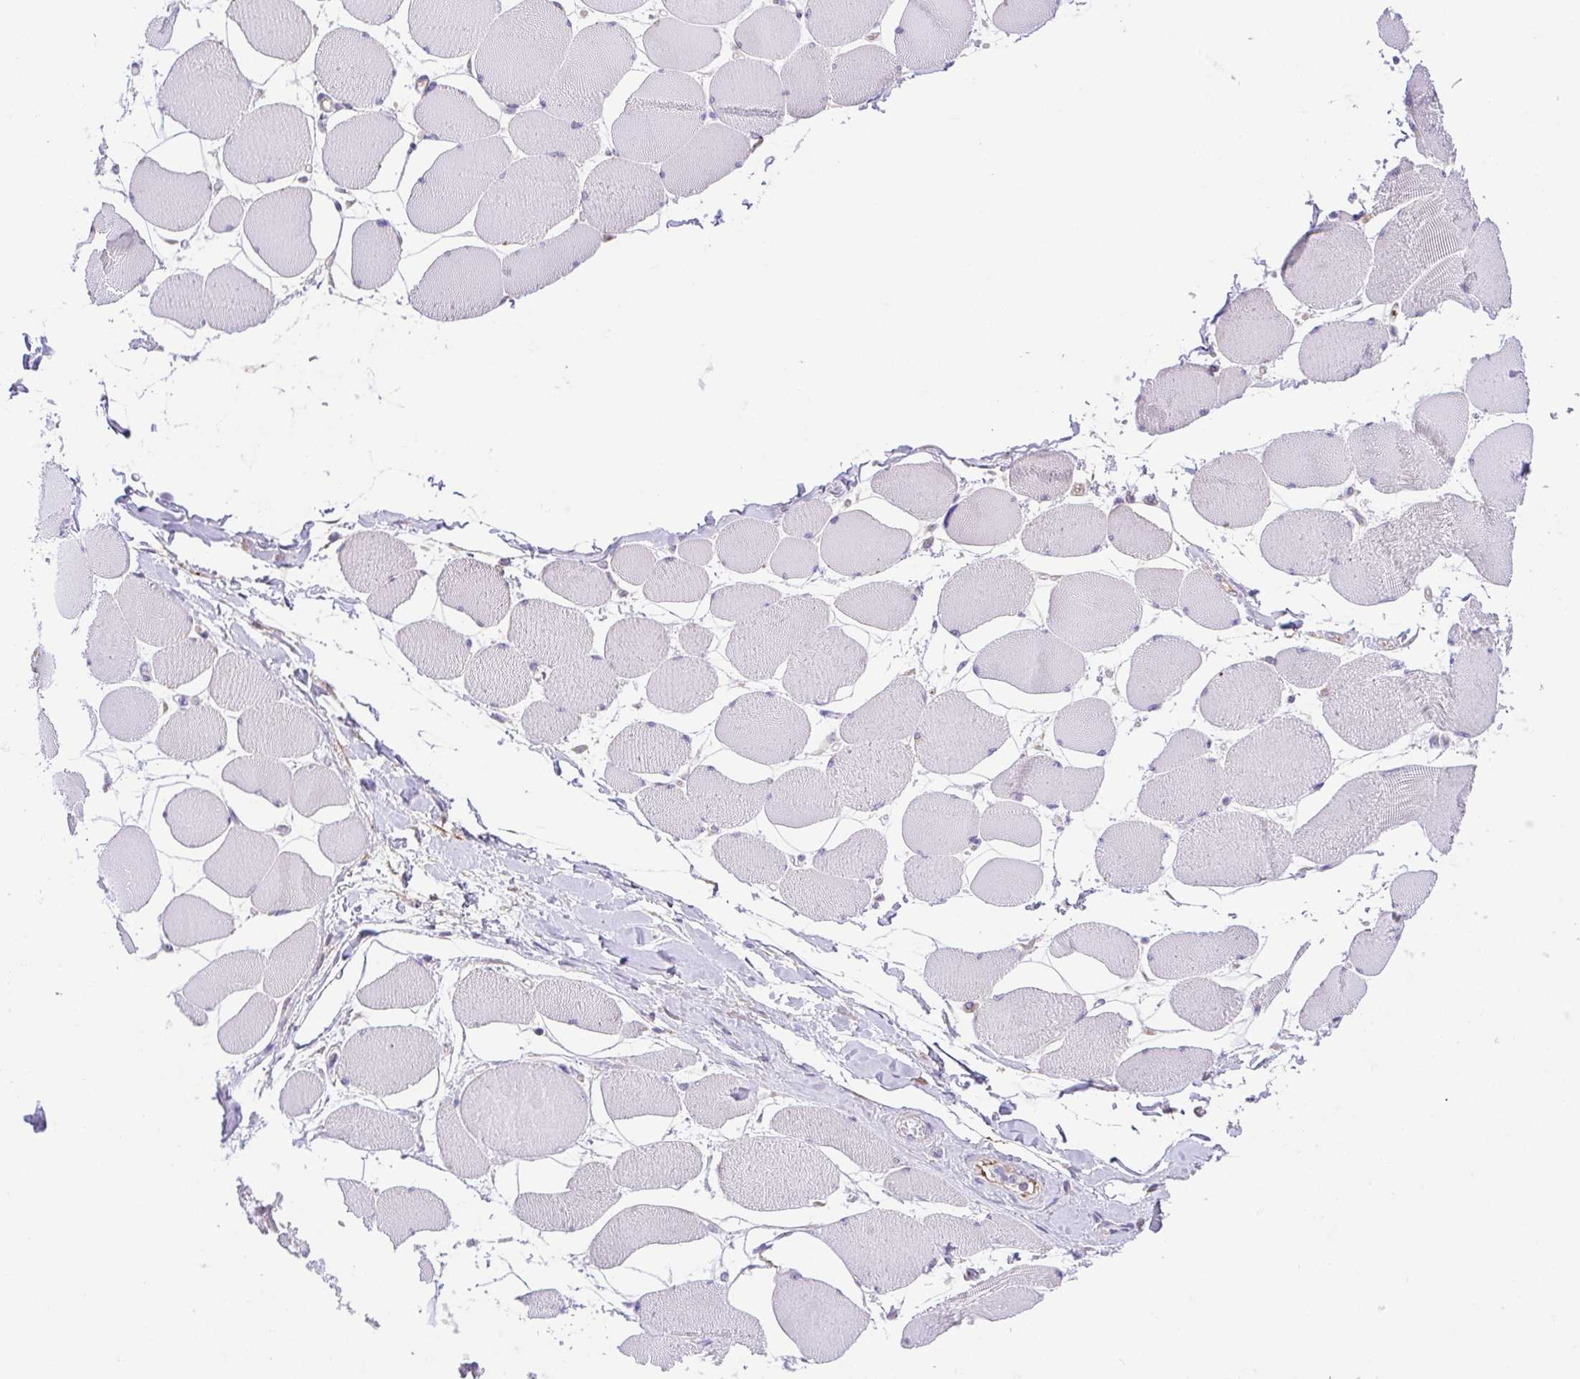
{"staining": {"intensity": "negative", "quantity": "none", "location": "none"}, "tissue": "skeletal muscle", "cell_type": "Myocytes", "image_type": "normal", "snomed": [{"axis": "morphology", "description": "Normal tissue, NOS"}, {"axis": "topography", "description": "Skeletal muscle"}], "caption": "DAB immunohistochemical staining of unremarkable skeletal muscle demonstrates no significant expression in myocytes.", "gene": "SLC13A1", "patient": {"sex": "female", "age": 75}}